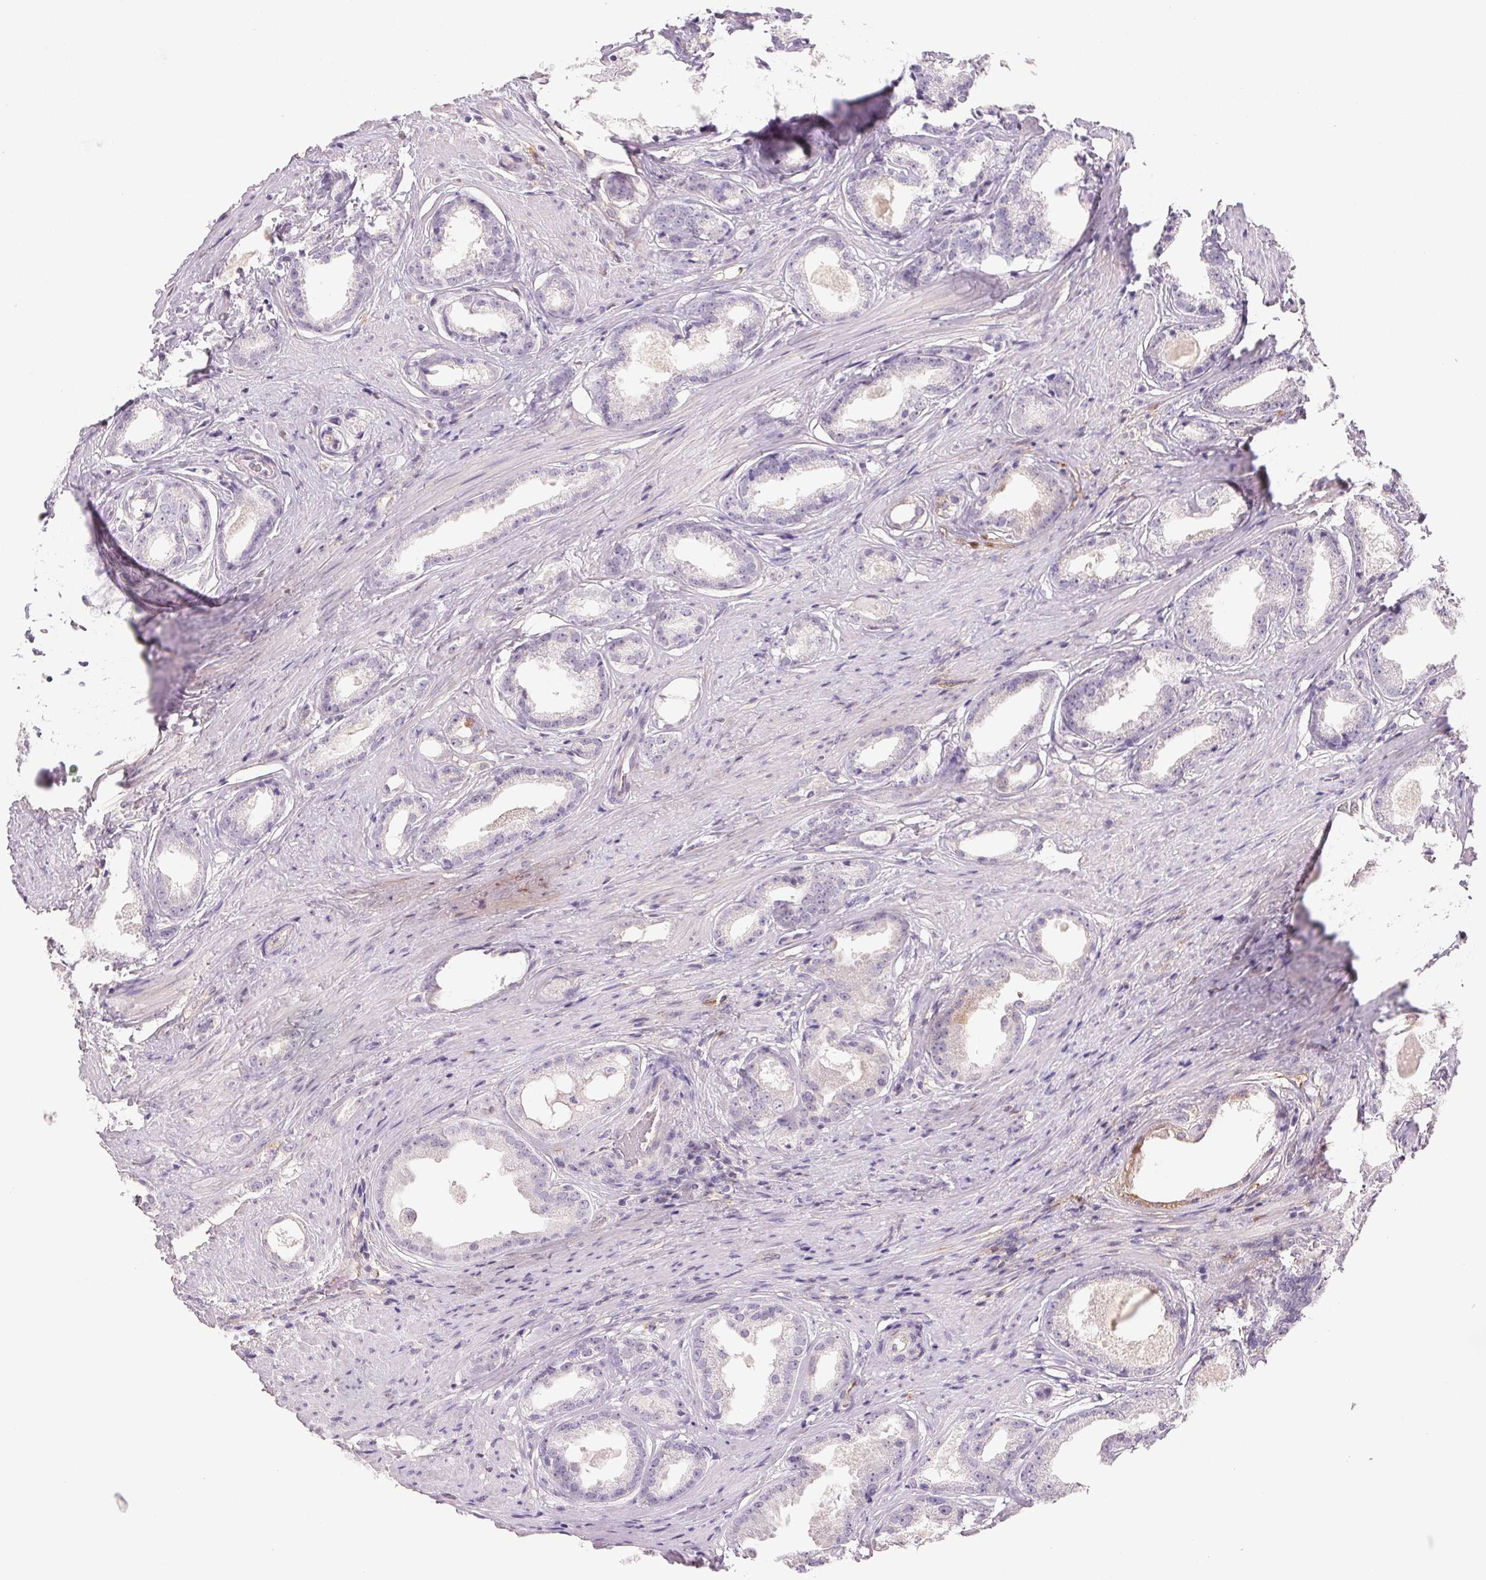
{"staining": {"intensity": "negative", "quantity": "none", "location": "none"}, "tissue": "prostate cancer", "cell_type": "Tumor cells", "image_type": "cancer", "snomed": [{"axis": "morphology", "description": "Adenocarcinoma, Low grade"}, {"axis": "topography", "description": "Prostate"}], "caption": "Immunohistochemical staining of prostate adenocarcinoma (low-grade) demonstrates no significant expression in tumor cells.", "gene": "GBP1", "patient": {"sex": "male", "age": 65}}